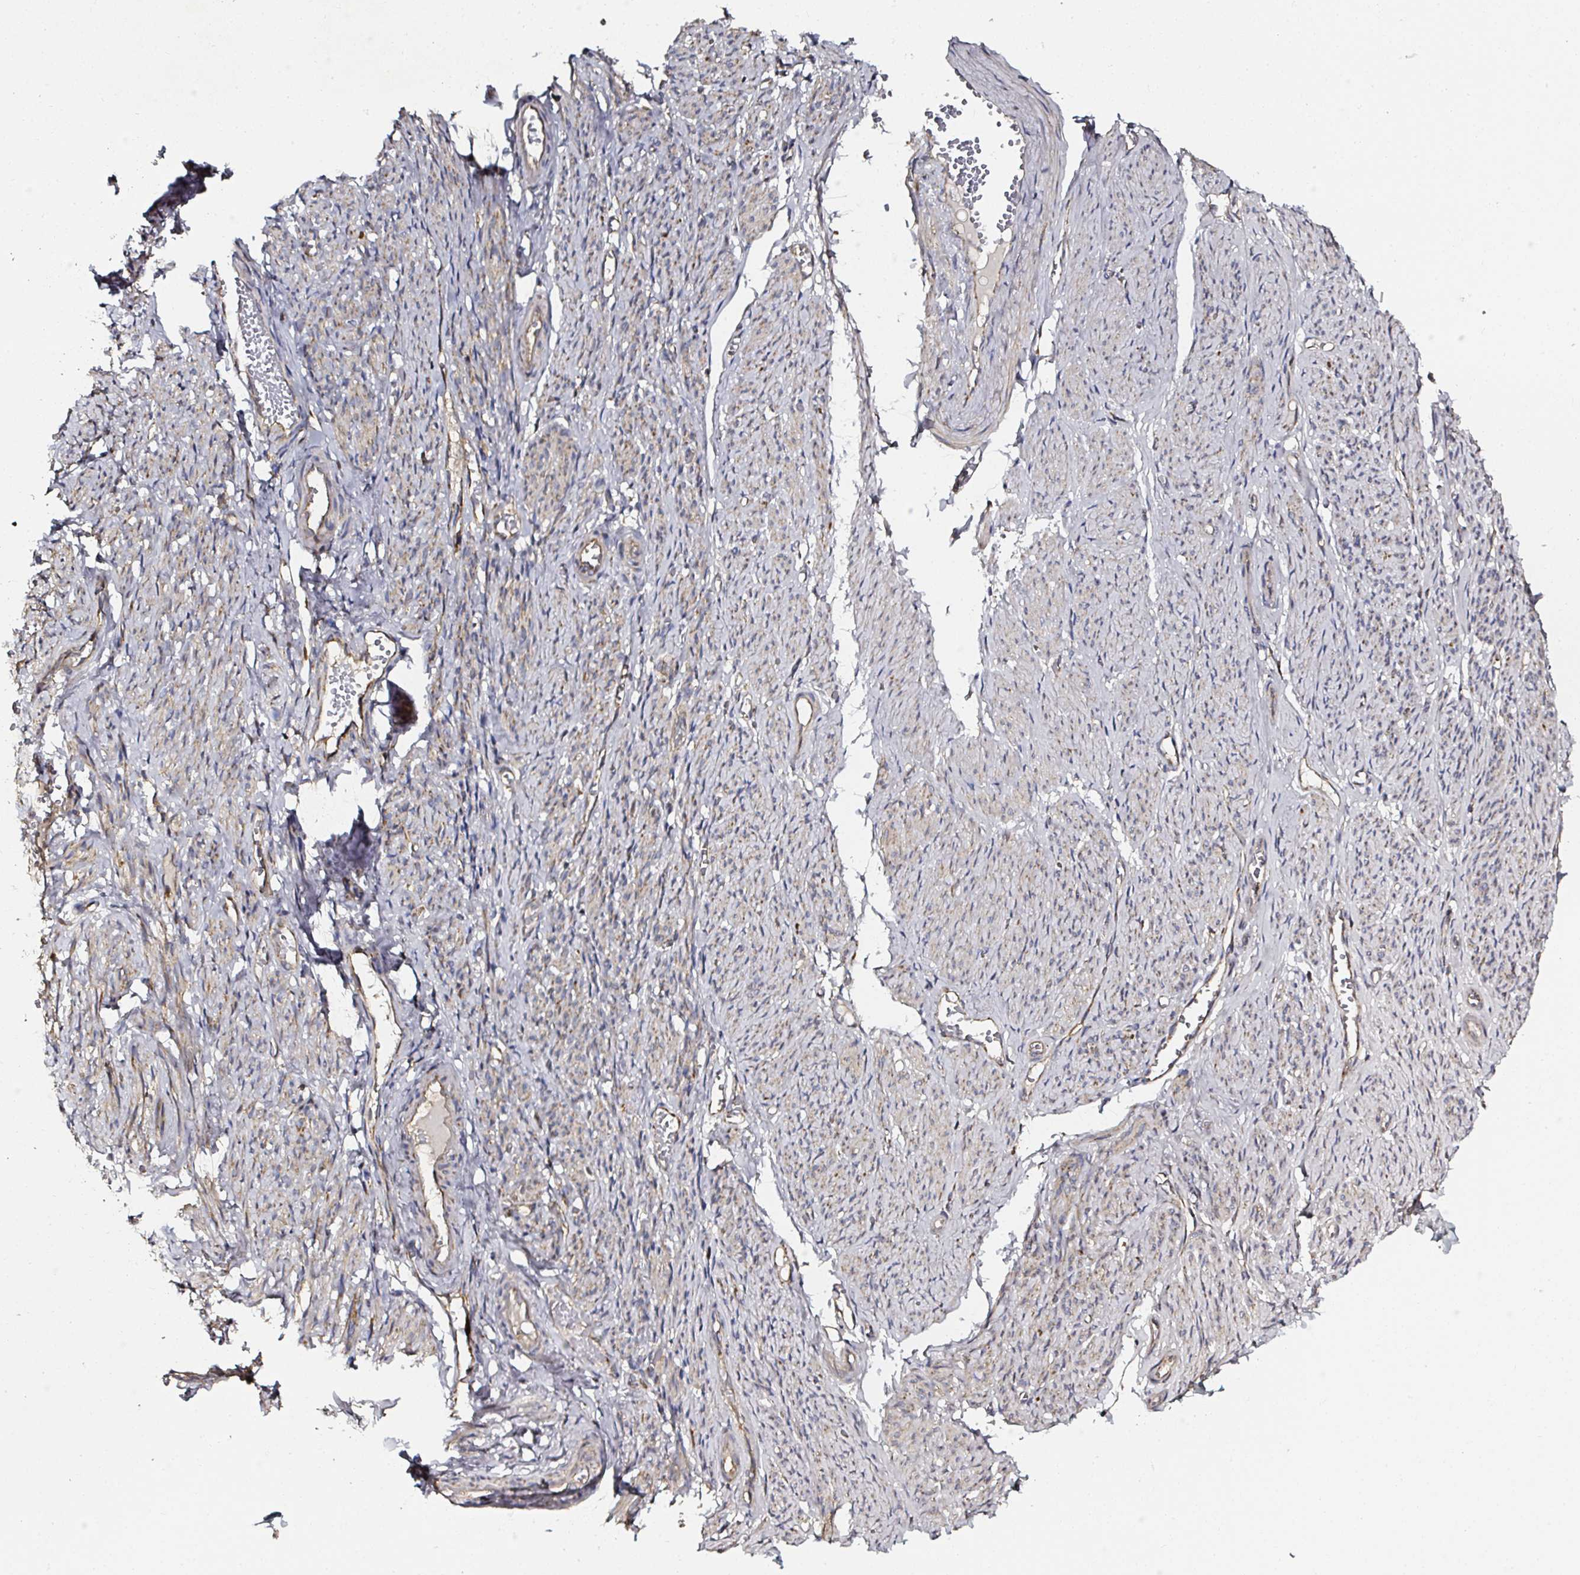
{"staining": {"intensity": "weak", "quantity": "25%-75%", "location": "cytoplasmic/membranous"}, "tissue": "smooth muscle", "cell_type": "Smooth muscle cells", "image_type": "normal", "snomed": [{"axis": "morphology", "description": "Normal tissue, NOS"}, {"axis": "topography", "description": "Smooth muscle"}], "caption": "DAB (3,3'-diaminobenzidine) immunohistochemical staining of unremarkable human smooth muscle displays weak cytoplasmic/membranous protein positivity in approximately 25%-75% of smooth muscle cells.", "gene": "ATAD3A", "patient": {"sex": "female", "age": 65}}